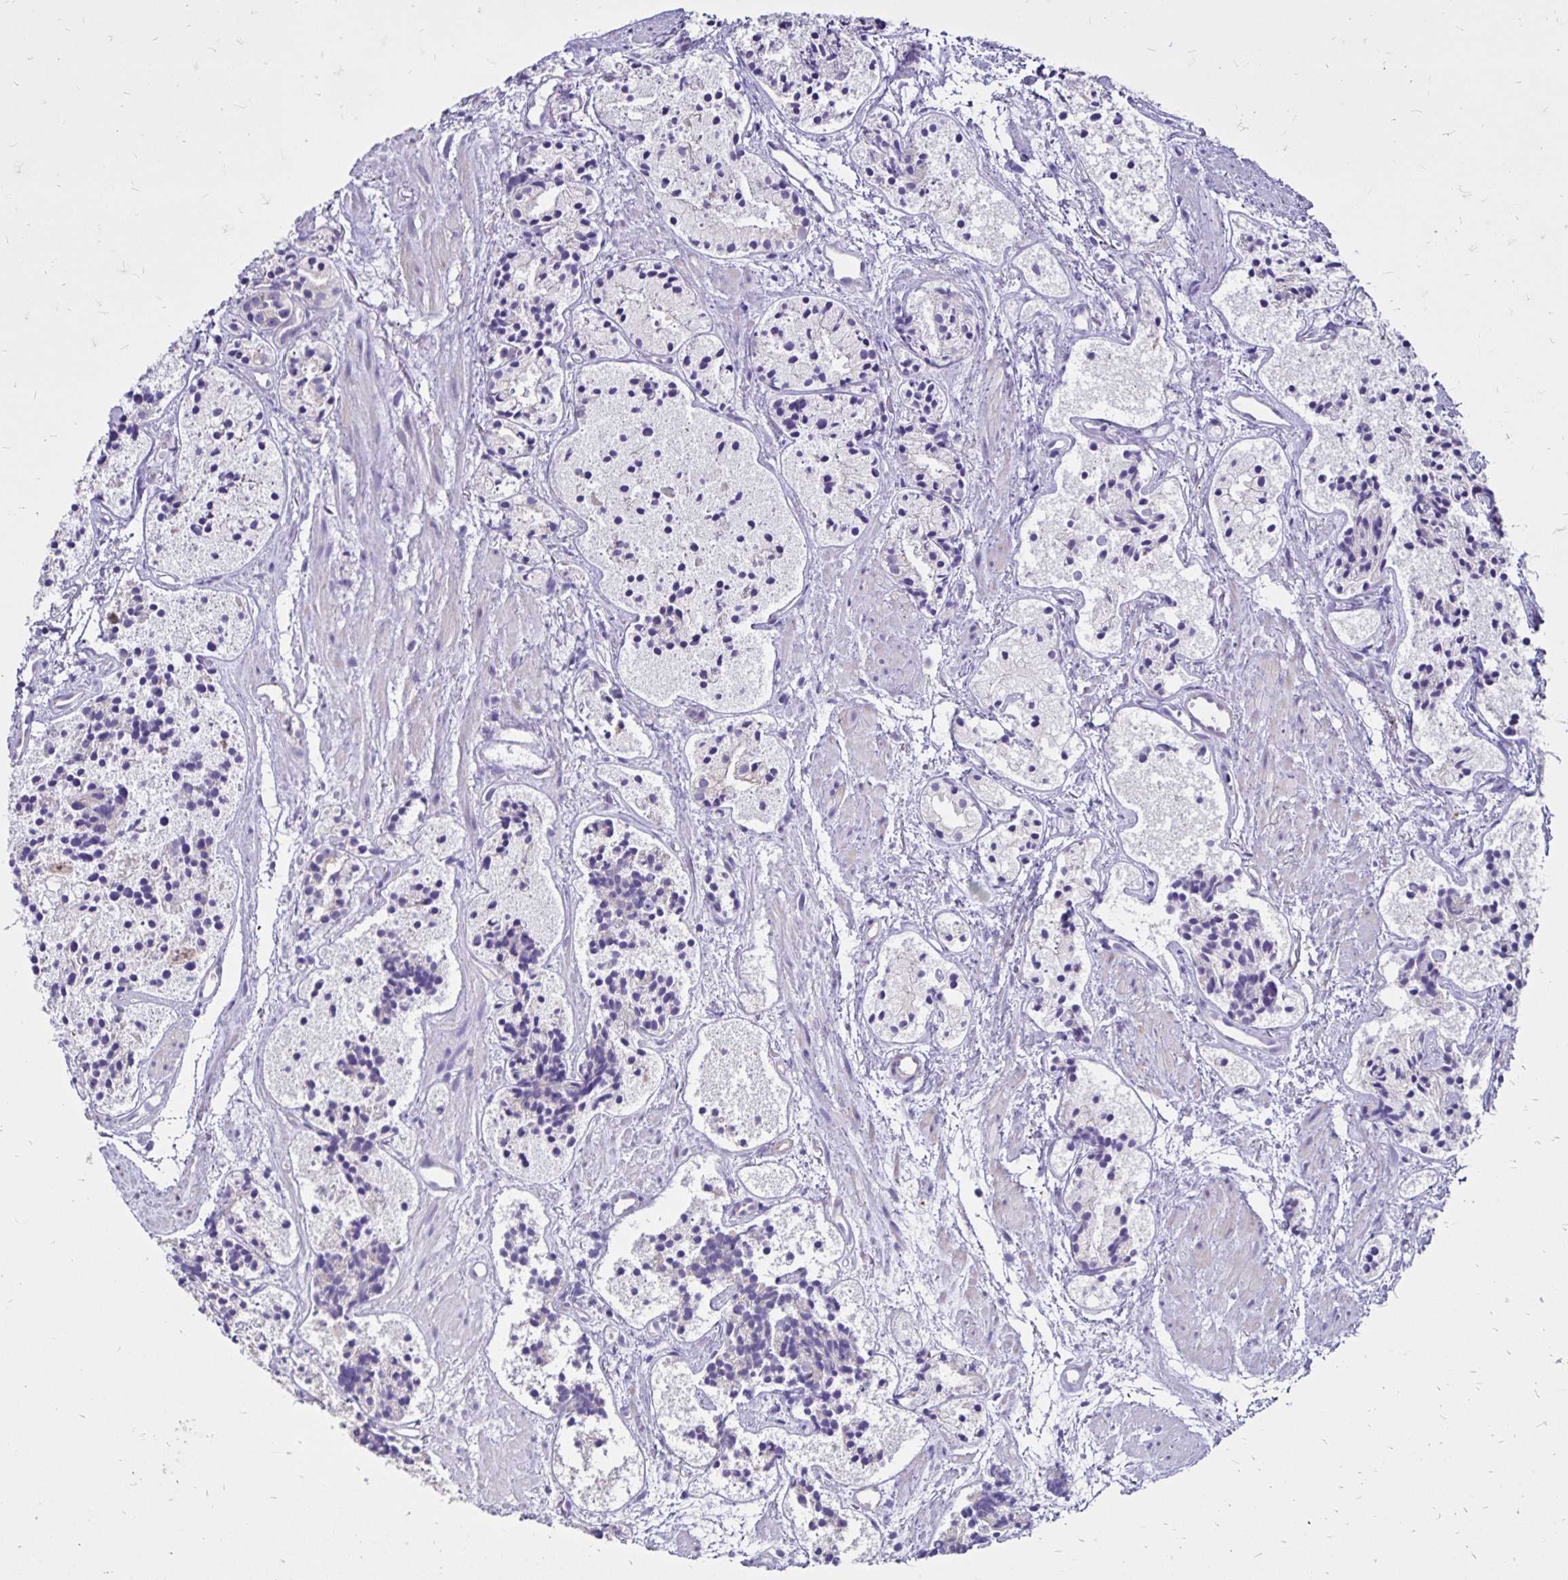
{"staining": {"intensity": "negative", "quantity": "none", "location": "none"}, "tissue": "prostate cancer", "cell_type": "Tumor cells", "image_type": "cancer", "snomed": [{"axis": "morphology", "description": "Adenocarcinoma, High grade"}, {"axis": "topography", "description": "Prostate"}], "caption": "Immunohistochemistry (IHC) histopathology image of human prostate cancer stained for a protein (brown), which demonstrates no positivity in tumor cells.", "gene": "EVPL", "patient": {"sex": "male", "age": 85}}